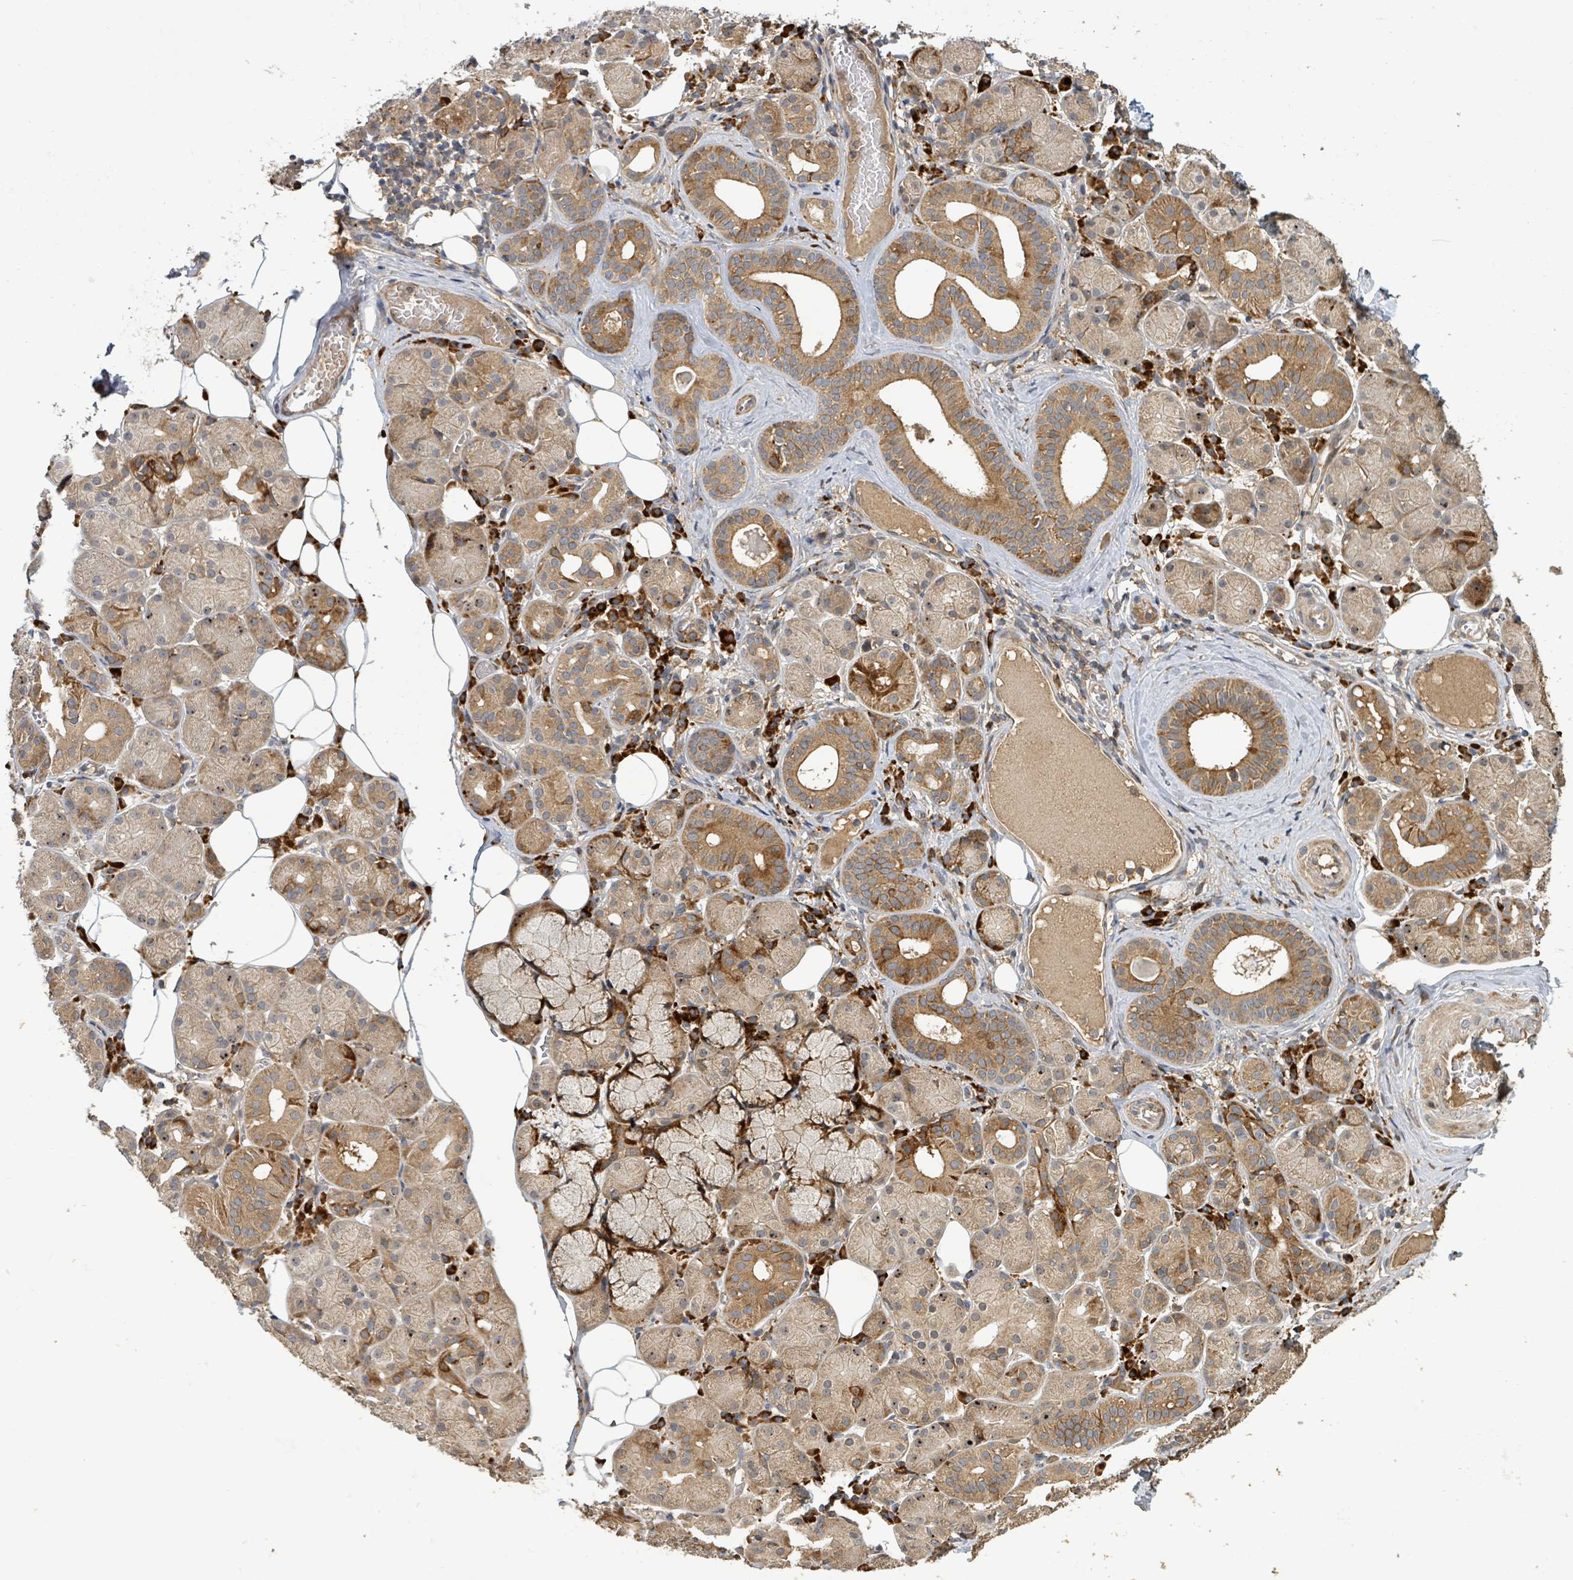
{"staining": {"intensity": "moderate", "quantity": ">75%", "location": "cytoplasmic/membranous"}, "tissue": "salivary gland", "cell_type": "Glandular cells", "image_type": "normal", "snomed": [{"axis": "morphology", "description": "Squamous cell carcinoma, NOS"}, {"axis": "topography", "description": "Skin"}, {"axis": "topography", "description": "Head-Neck"}], "caption": "Normal salivary gland shows moderate cytoplasmic/membranous expression in approximately >75% of glandular cells.", "gene": "STARD4", "patient": {"sex": "male", "age": 80}}